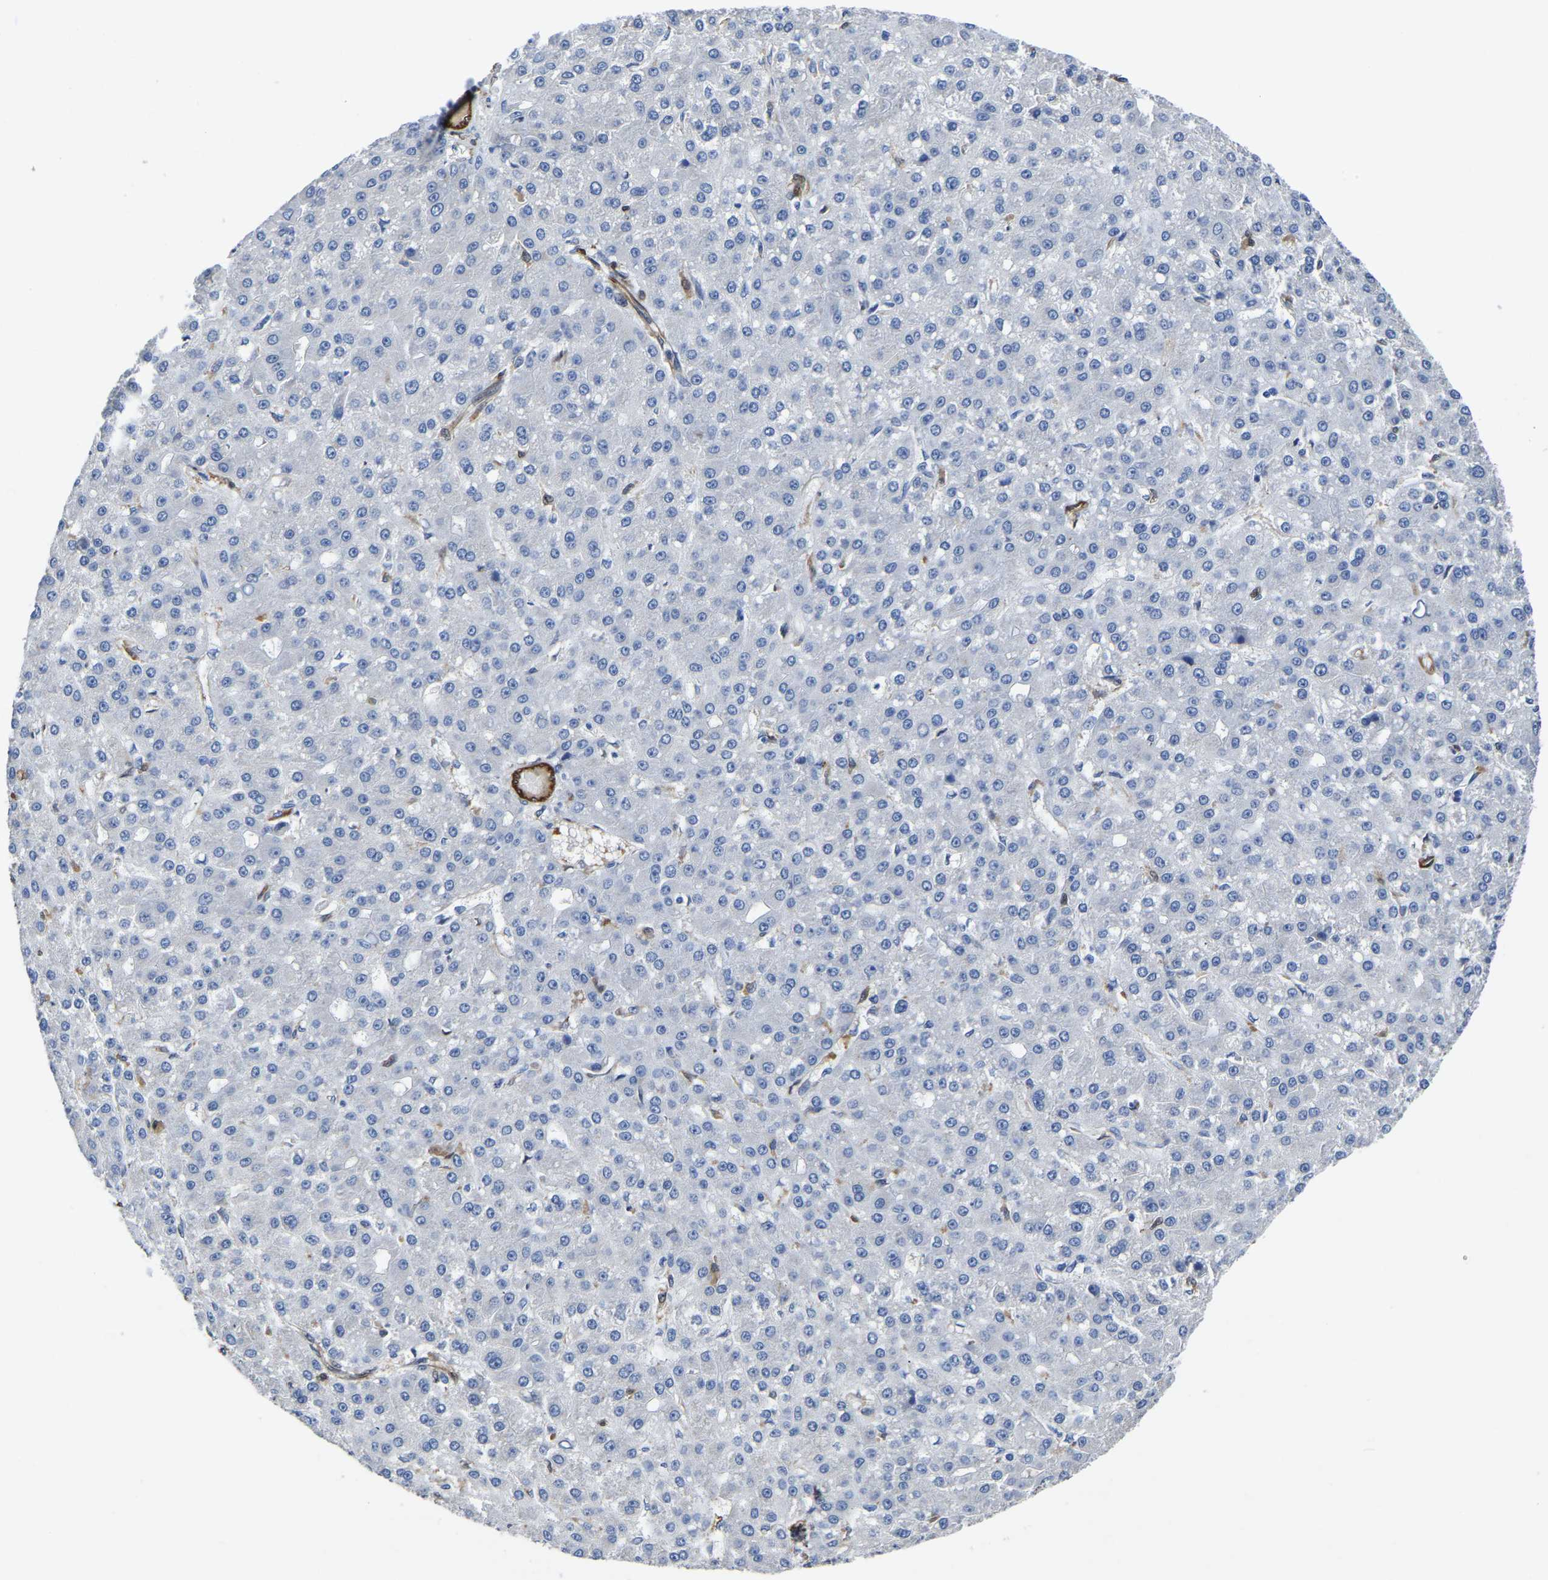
{"staining": {"intensity": "negative", "quantity": "none", "location": "none"}, "tissue": "liver cancer", "cell_type": "Tumor cells", "image_type": "cancer", "snomed": [{"axis": "morphology", "description": "Carcinoma, Hepatocellular, NOS"}, {"axis": "topography", "description": "Liver"}], "caption": "IHC micrograph of neoplastic tissue: hepatocellular carcinoma (liver) stained with DAB (3,3'-diaminobenzidine) reveals no significant protein expression in tumor cells.", "gene": "ATG2B", "patient": {"sex": "male", "age": 67}}